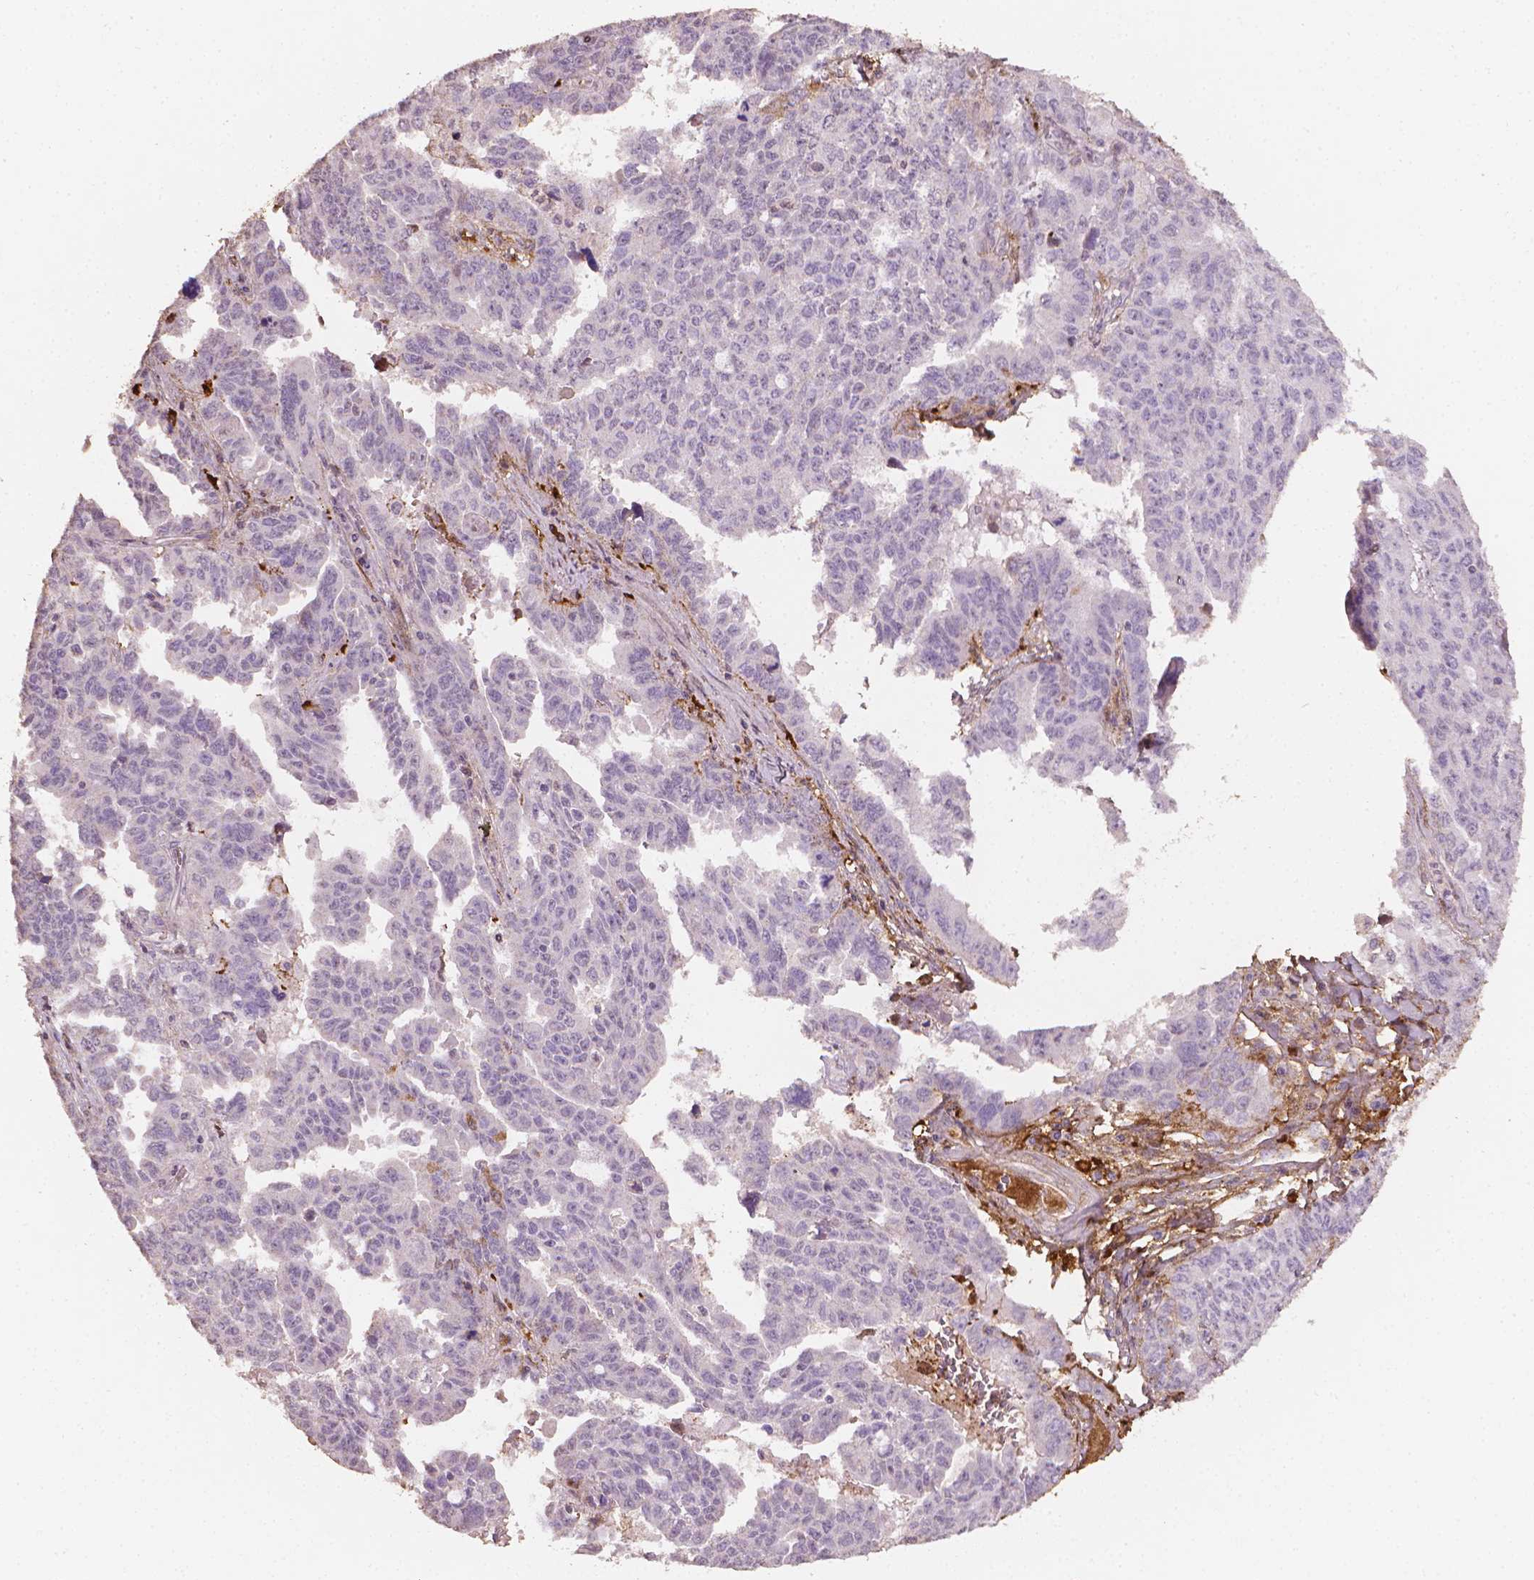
{"staining": {"intensity": "negative", "quantity": "none", "location": "none"}, "tissue": "ovarian cancer", "cell_type": "Tumor cells", "image_type": "cancer", "snomed": [{"axis": "morphology", "description": "Adenocarcinoma, NOS"}, {"axis": "morphology", "description": "Carcinoma, endometroid"}, {"axis": "topography", "description": "Ovary"}], "caption": "High power microscopy image of an immunohistochemistry (IHC) image of ovarian cancer, revealing no significant expression in tumor cells. Brightfield microscopy of immunohistochemistry stained with DAB (3,3'-diaminobenzidine) (brown) and hematoxylin (blue), captured at high magnification.", "gene": "DCN", "patient": {"sex": "female", "age": 72}}